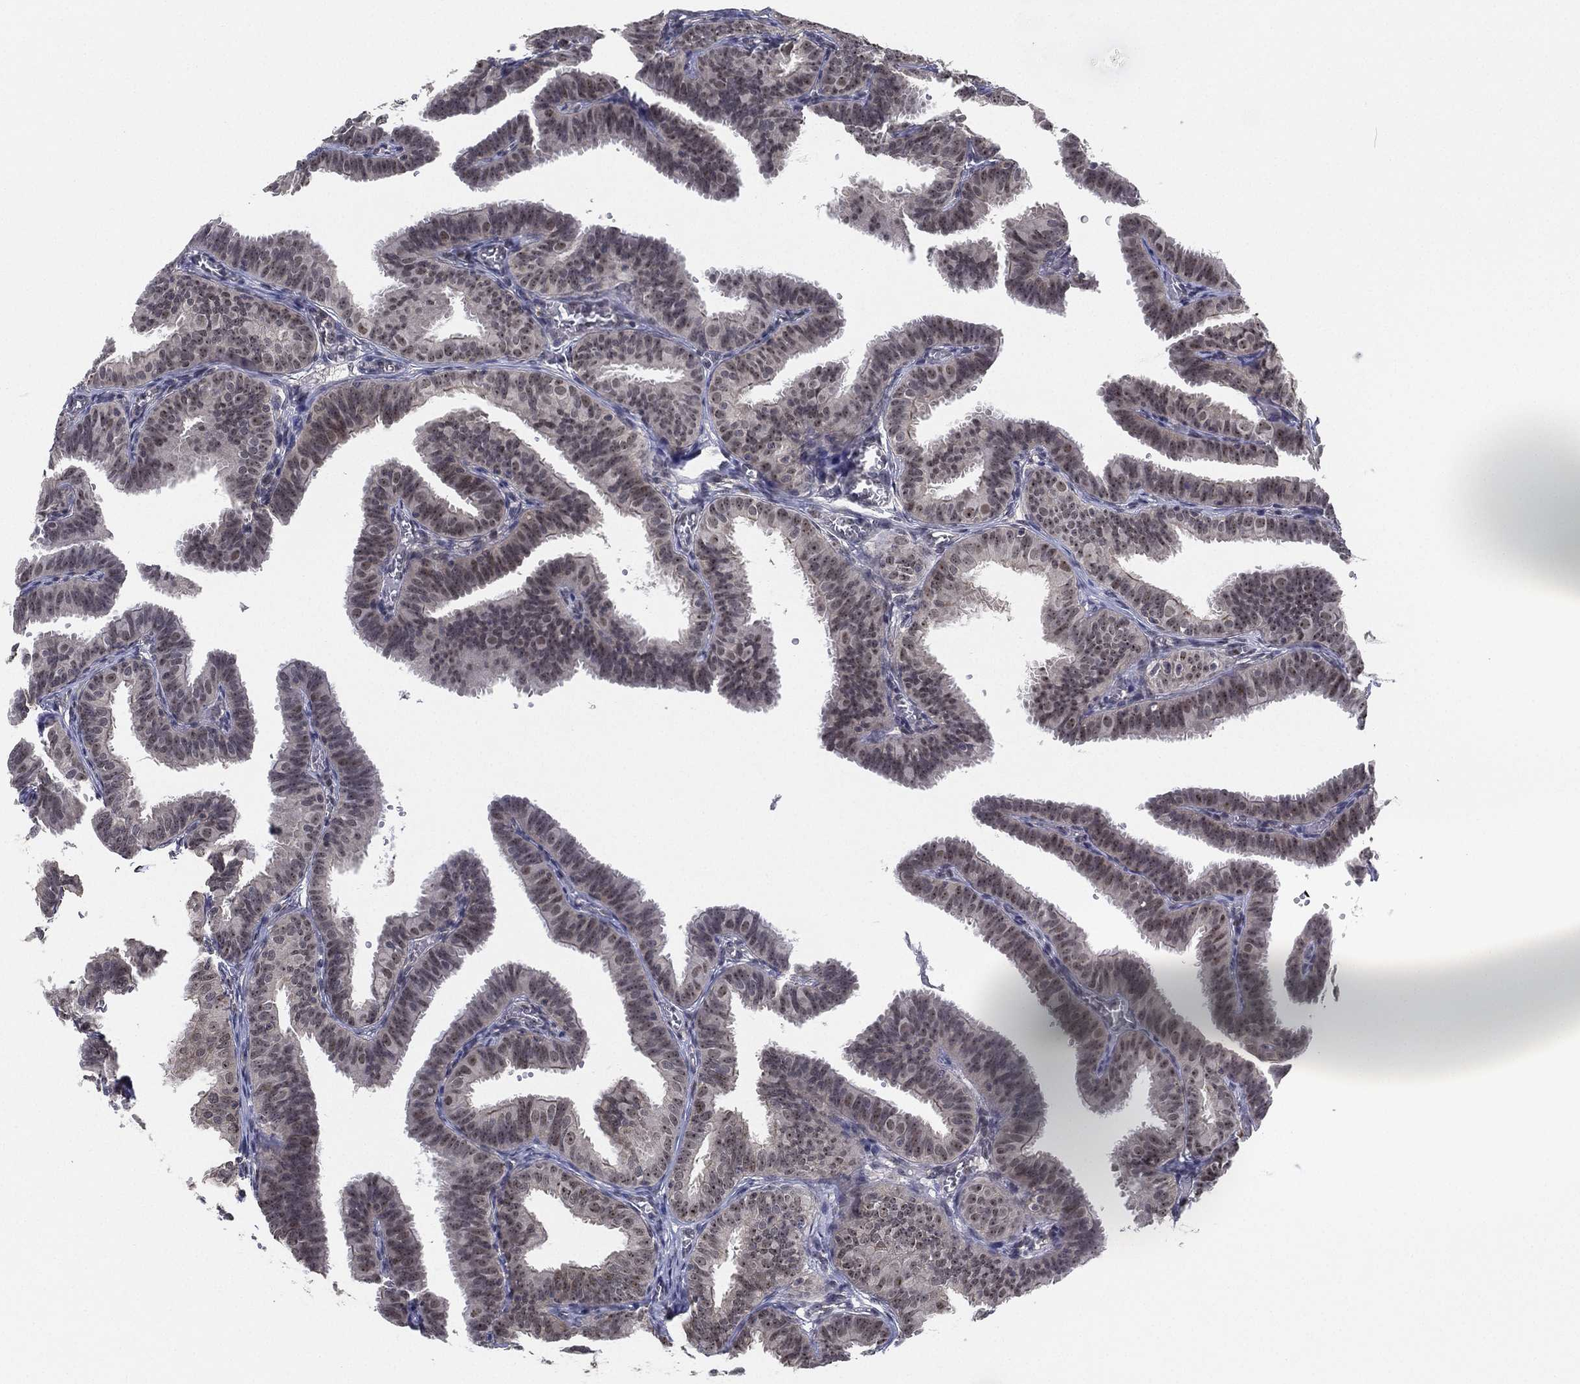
{"staining": {"intensity": "strong", "quantity": "<25%", "location": "nuclear"}, "tissue": "fallopian tube", "cell_type": "Glandular cells", "image_type": "normal", "snomed": [{"axis": "morphology", "description": "Normal tissue, NOS"}, {"axis": "topography", "description": "Fallopian tube"}], "caption": "Protein analysis of benign fallopian tube exhibits strong nuclear expression in approximately <25% of glandular cells. (DAB (3,3'-diaminobenzidine) = brown stain, brightfield microscopy at high magnification).", "gene": "PPP1R16B", "patient": {"sex": "female", "age": 25}}